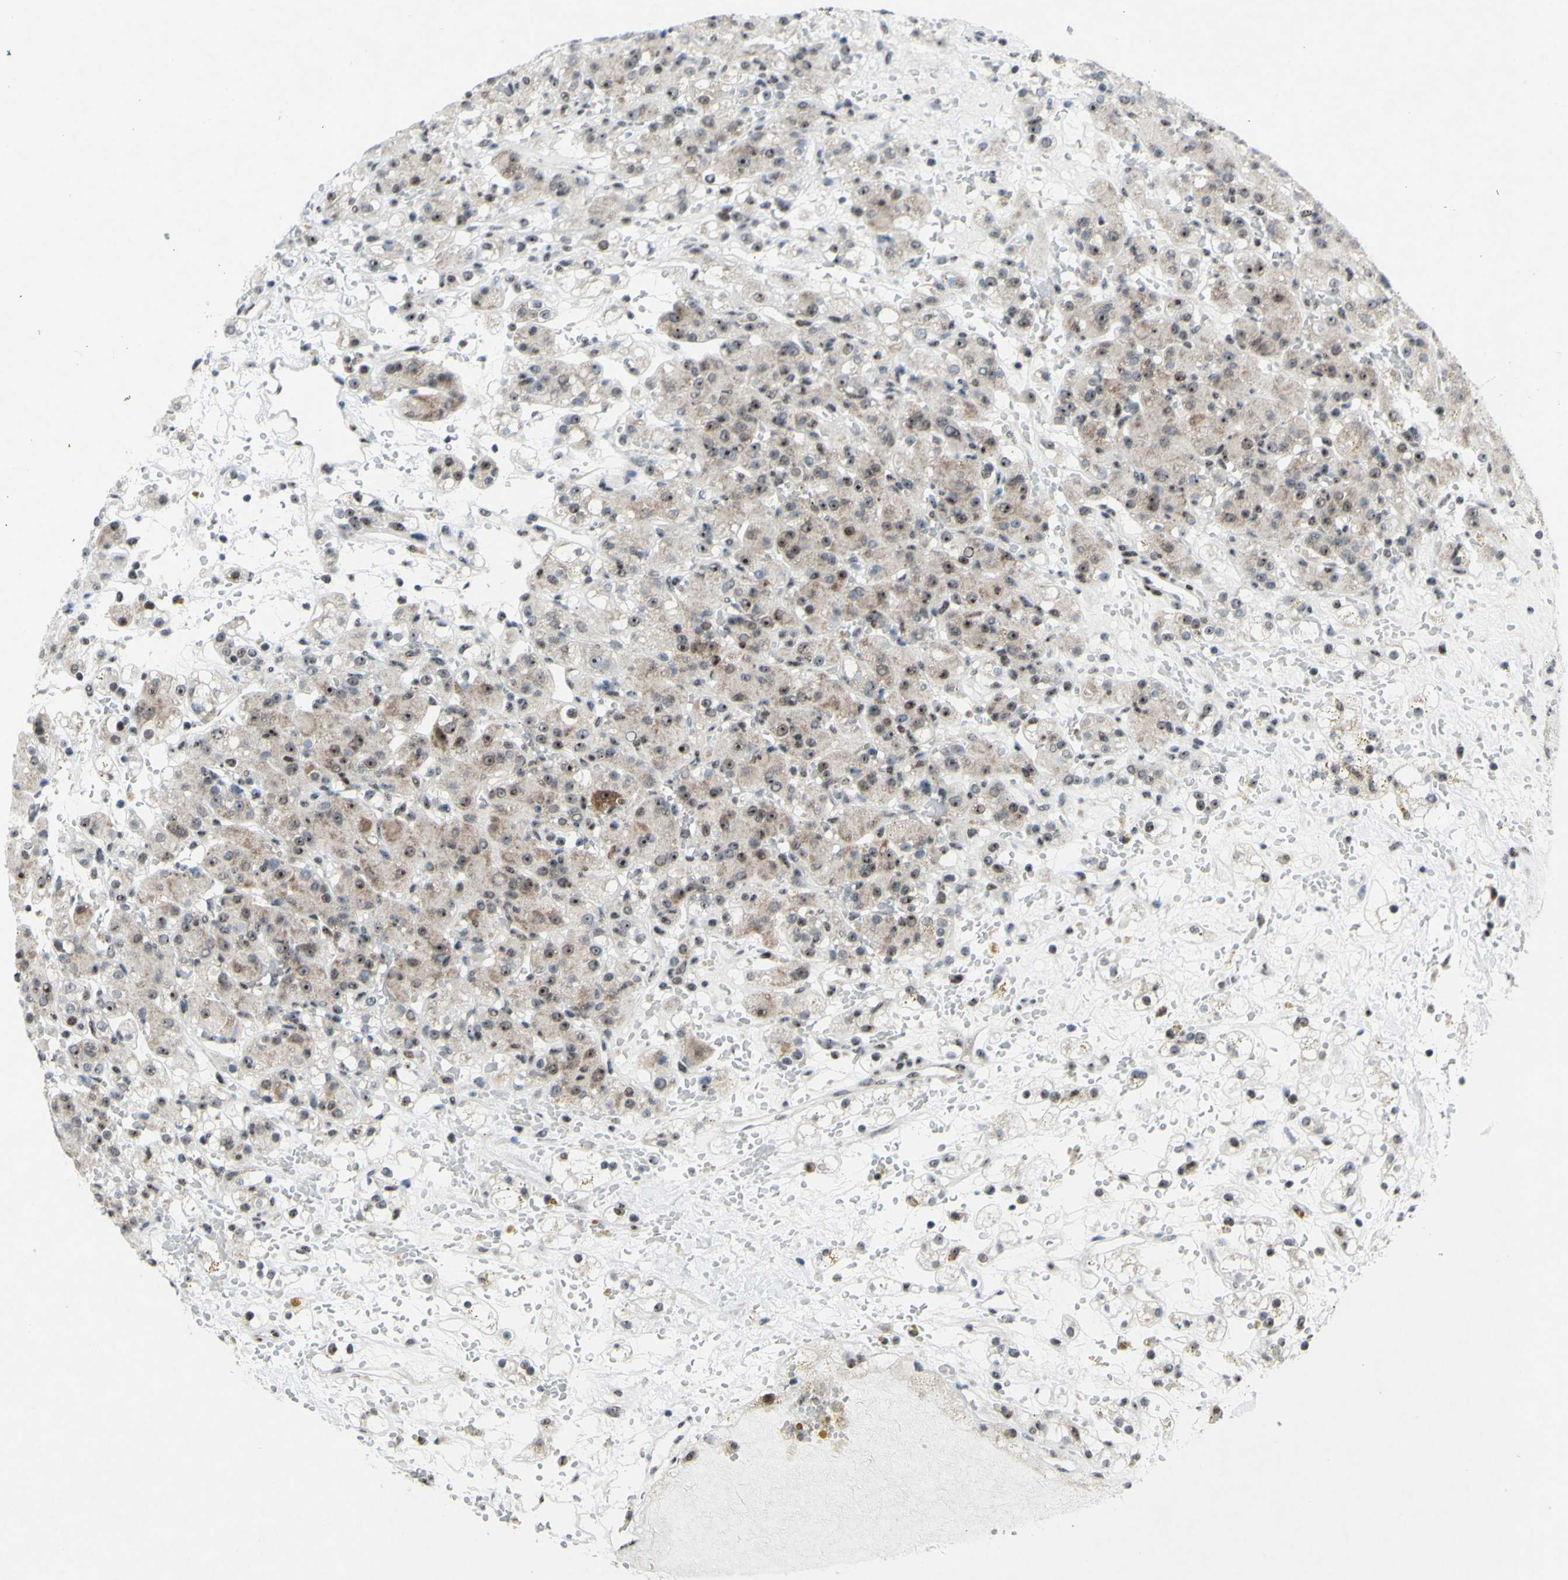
{"staining": {"intensity": "moderate", "quantity": "25%-75%", "location": "cytoplasmic/membranous,nuclear"}, "tissue": "renal cancer", "cell_type": "Tumor cells", "image_type": "cancer", "snomed": [{"axis": "morphology", "description": "Adenocarcinoma, NOS"}, {"axis": "topography", "description": "Kidney"}], "caption": "About 25%-75% of tumor cells in human adenocarcinoma (renal) display moderate cytoplasmic/membranous and nuclear protein positivity as visualized by brown immunohistochemical staining.", "gene": "POLR1A", "patient": {"sex": "male", "age": 61}}